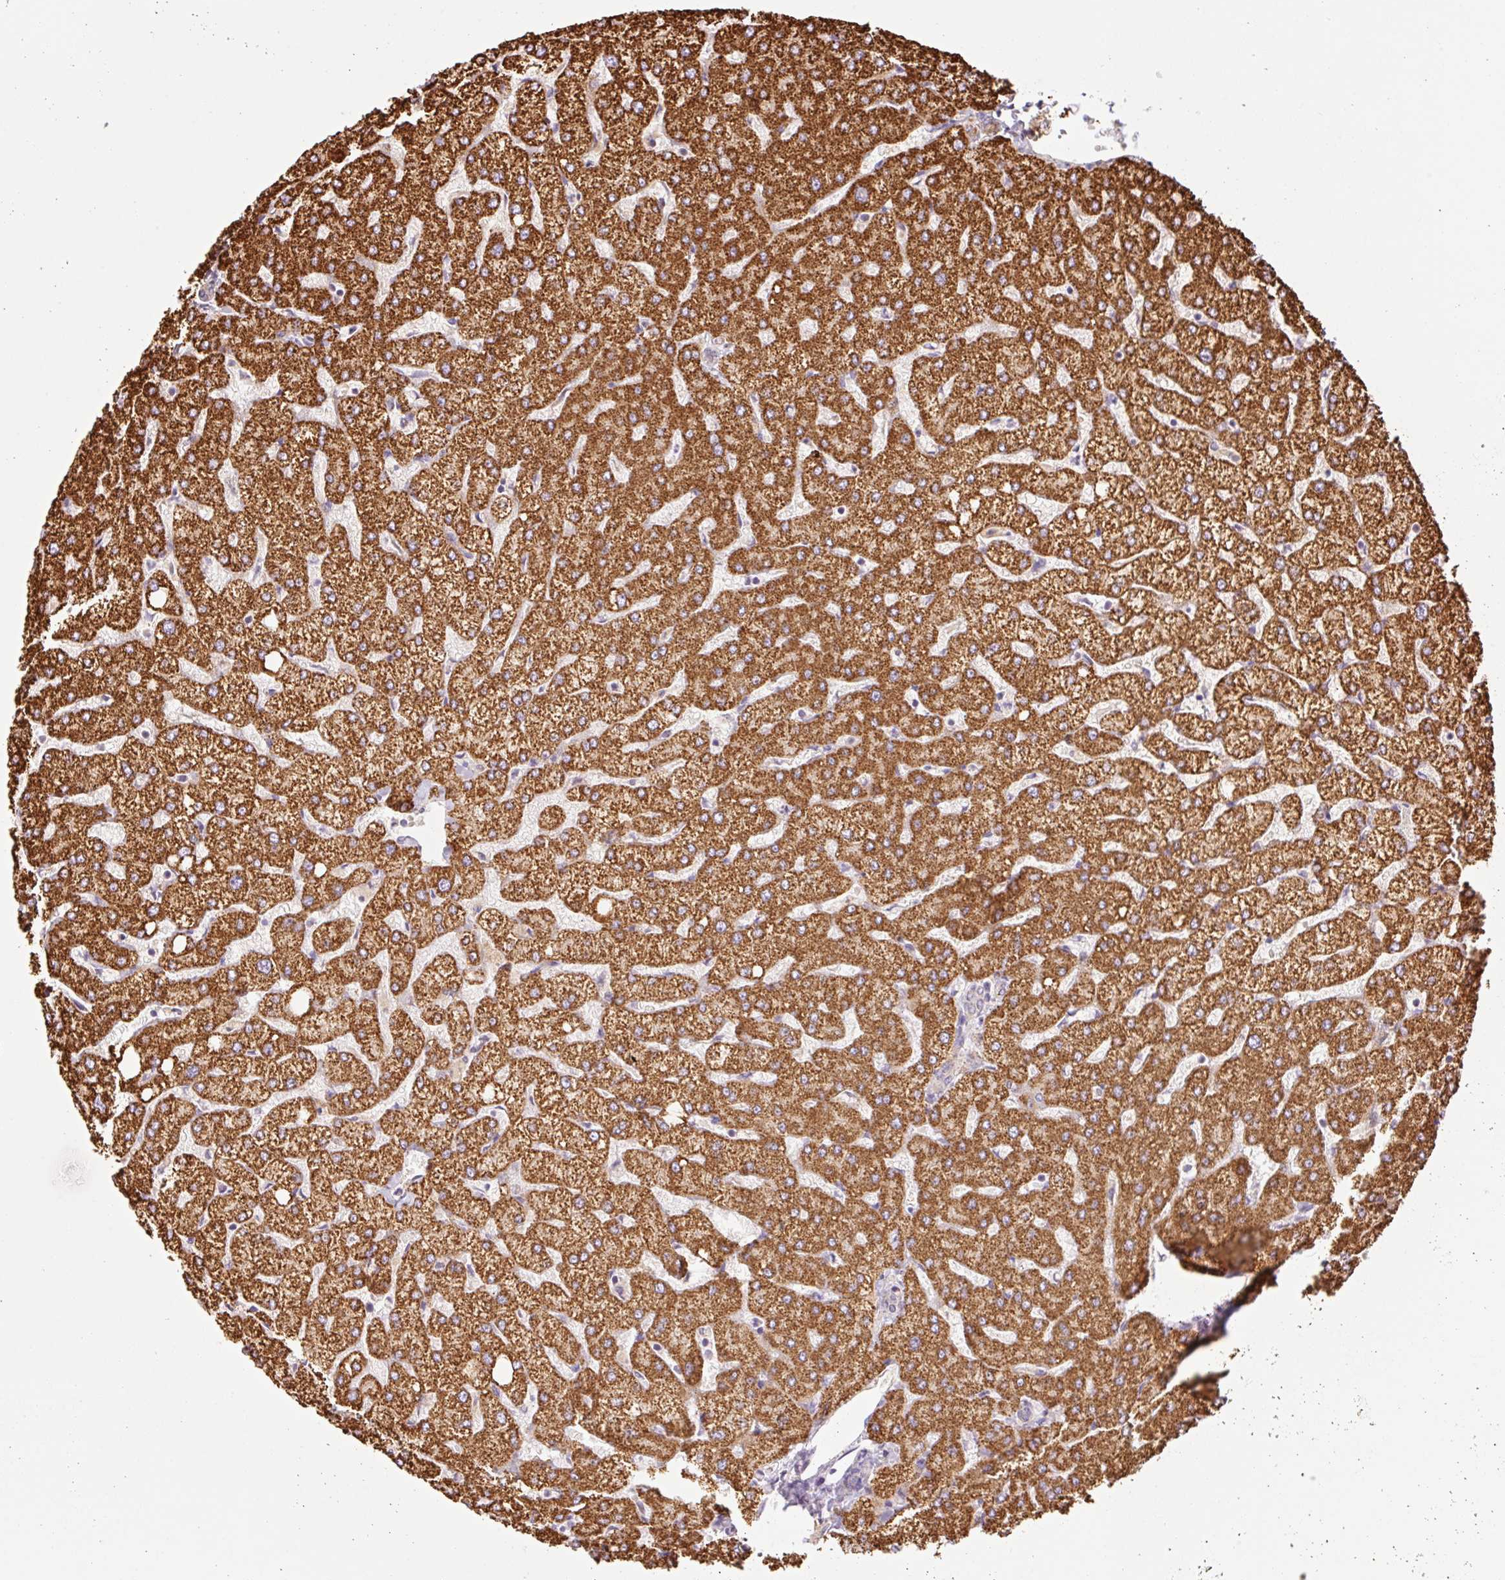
{"staining": {"intensity": "negative", "quantity": "none", "location": "none"}, "tissue": "liver", "cell_type": "Cholangiocytes", "image_type": "normal", "snomed": [{"axis": "morphology", "description": "Normal tissue, NOS"}, {"axis": "topography", "description": "Liver"}], "caption": "Immunohistochemistry (IHC) photomicrograph of normal human liver stained for a protein (brown), which exhibits no positivity in cholangiocytes.", "gene": "GOSR2", "patient": {"sex": "female", "age": 54}}